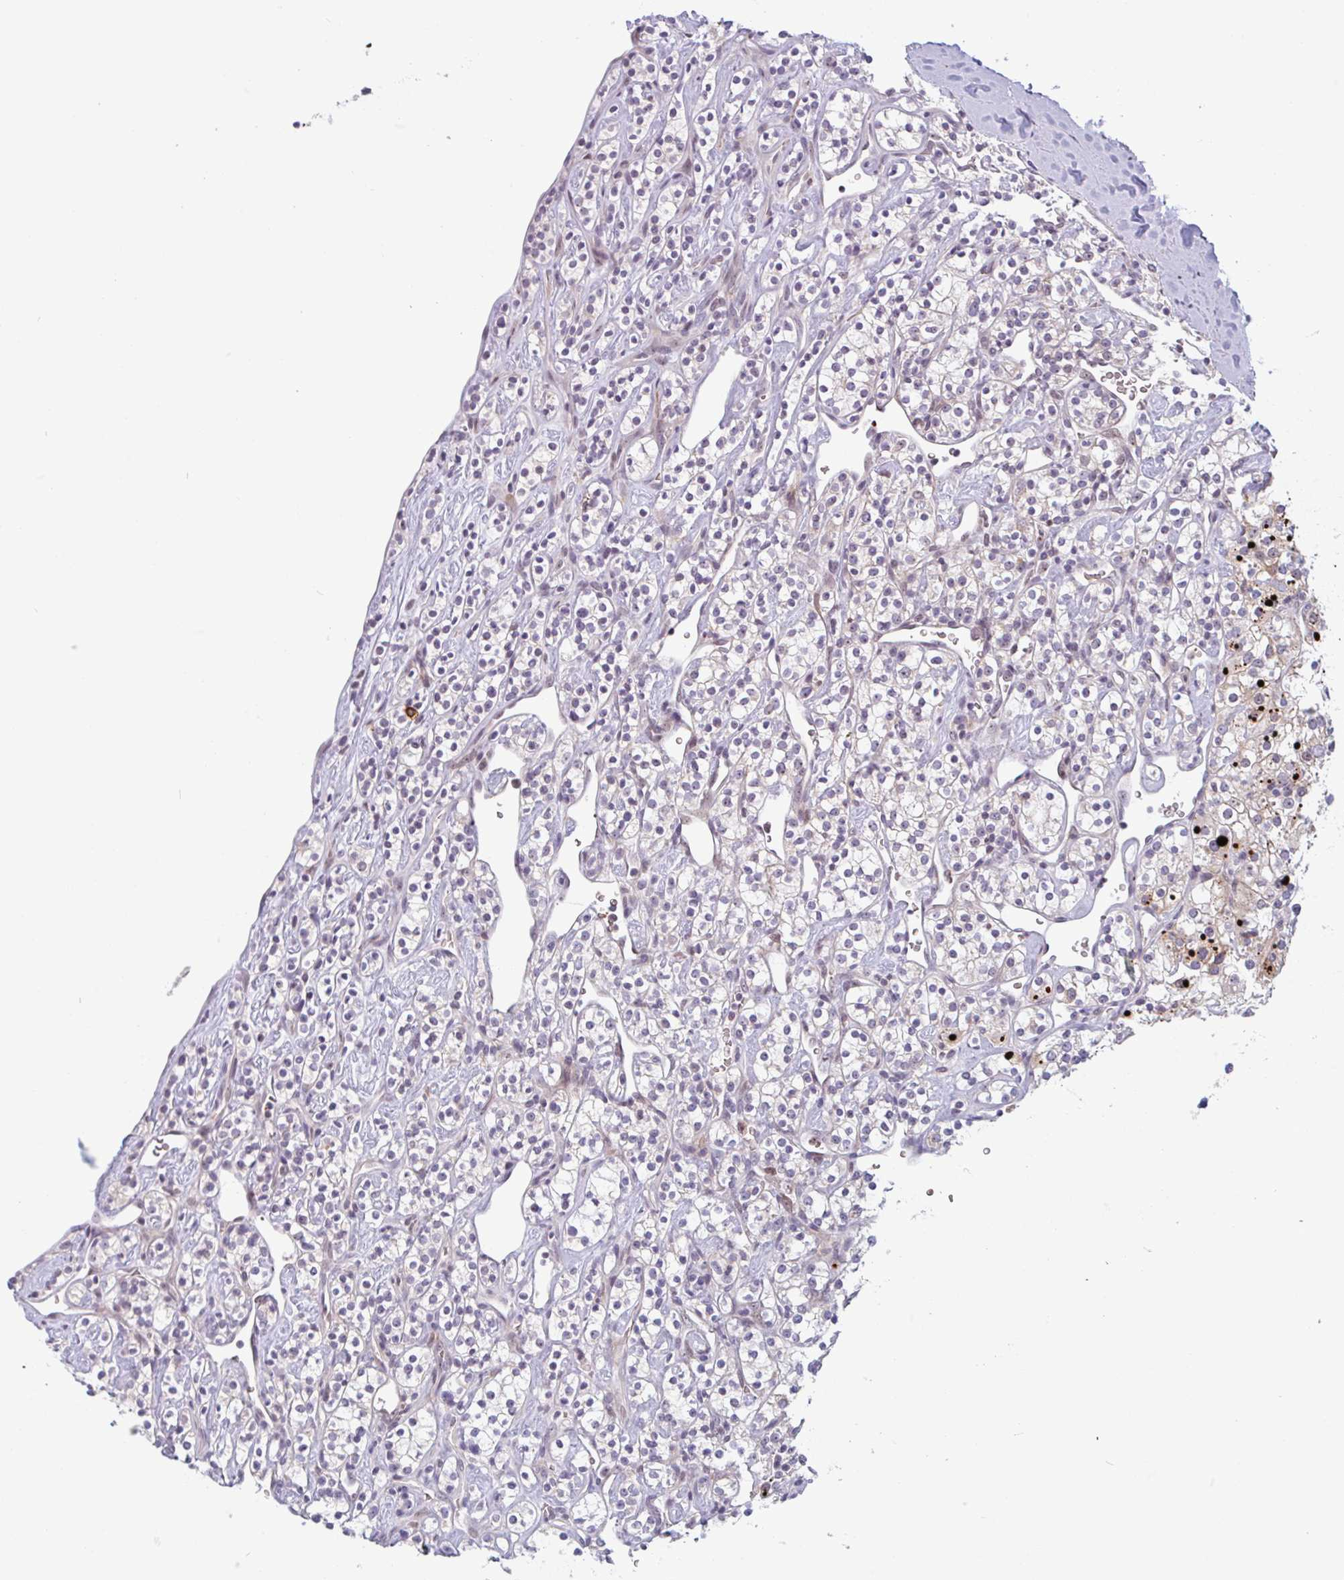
{"staining": {"intensity": "weak", "quantity": "<25%", "location": "cytoplasmic/membranous"}, "tissue": "renal cancer", "cell_type": "Tumor cells", "image_type": "cancer", "snomed": [{"axis": "morphology", "description": "Adenocarcinoma, NOS"}, {"axis": "topography", "description": "Kidney"}], "caption": "This is a micrograph of IHC staining of renal cancer (adenocarcinoma), which shows no expression in tumor cells.", "gene": "TMEM119", "patient": {"sex": "male", "age": 77}}